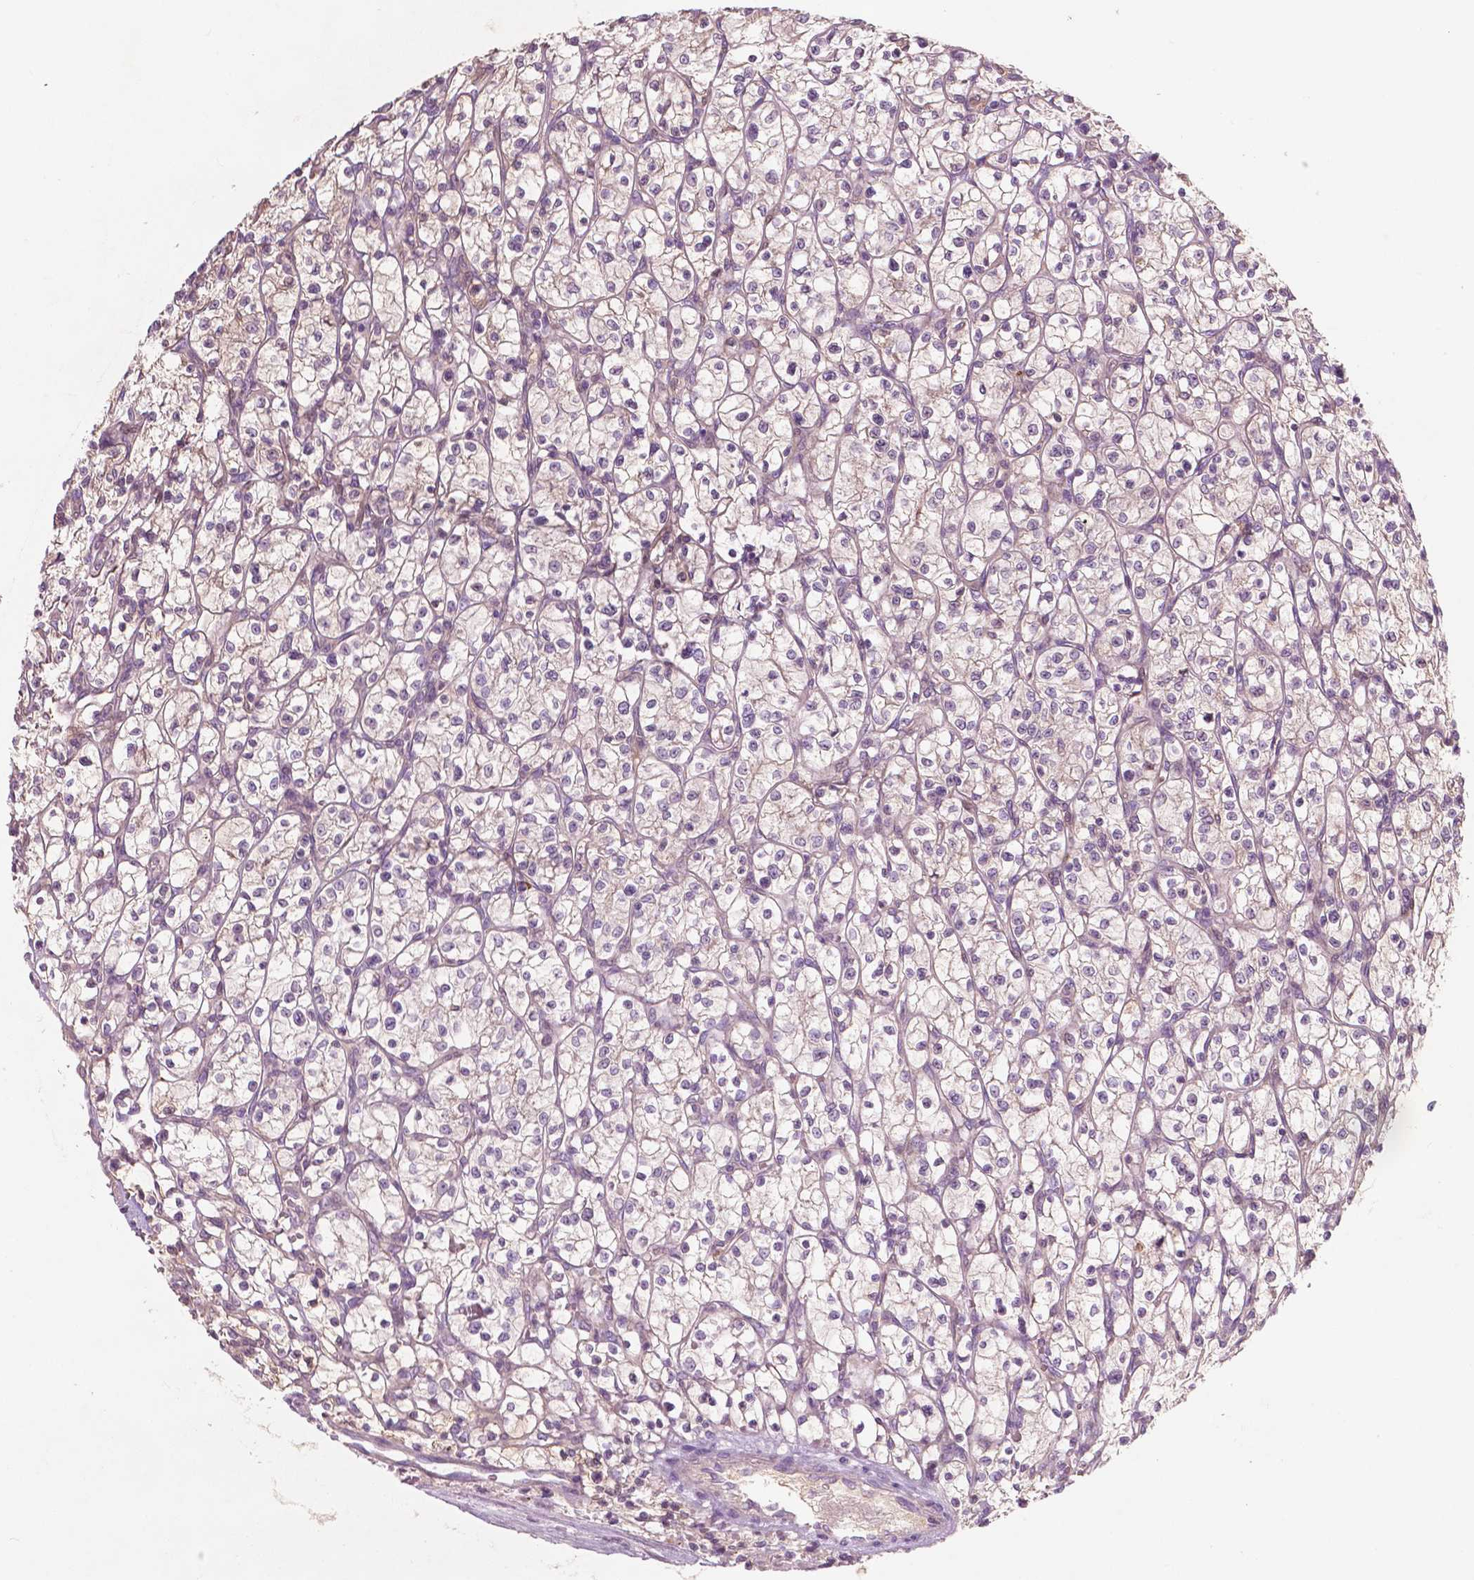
{"staining": {"intensity": "negative", "quantity": "none", "location": "none"}, "tissue": "renal cancer", "cell_type": "Tumor cells", "image_type": "cancer", "snomed": [{"axis": "morphology", "description": "Adenocarcinoma, NOS"}, {"axis": "topography", "description": "Kidney"}], "caption": "Renal cancer (adenocarcinoma) was stained to show a protein in brown. There is no significant staining in tumor cells.", "gene": "GPR37", "patient": {"sex": "female", "age": 64}}